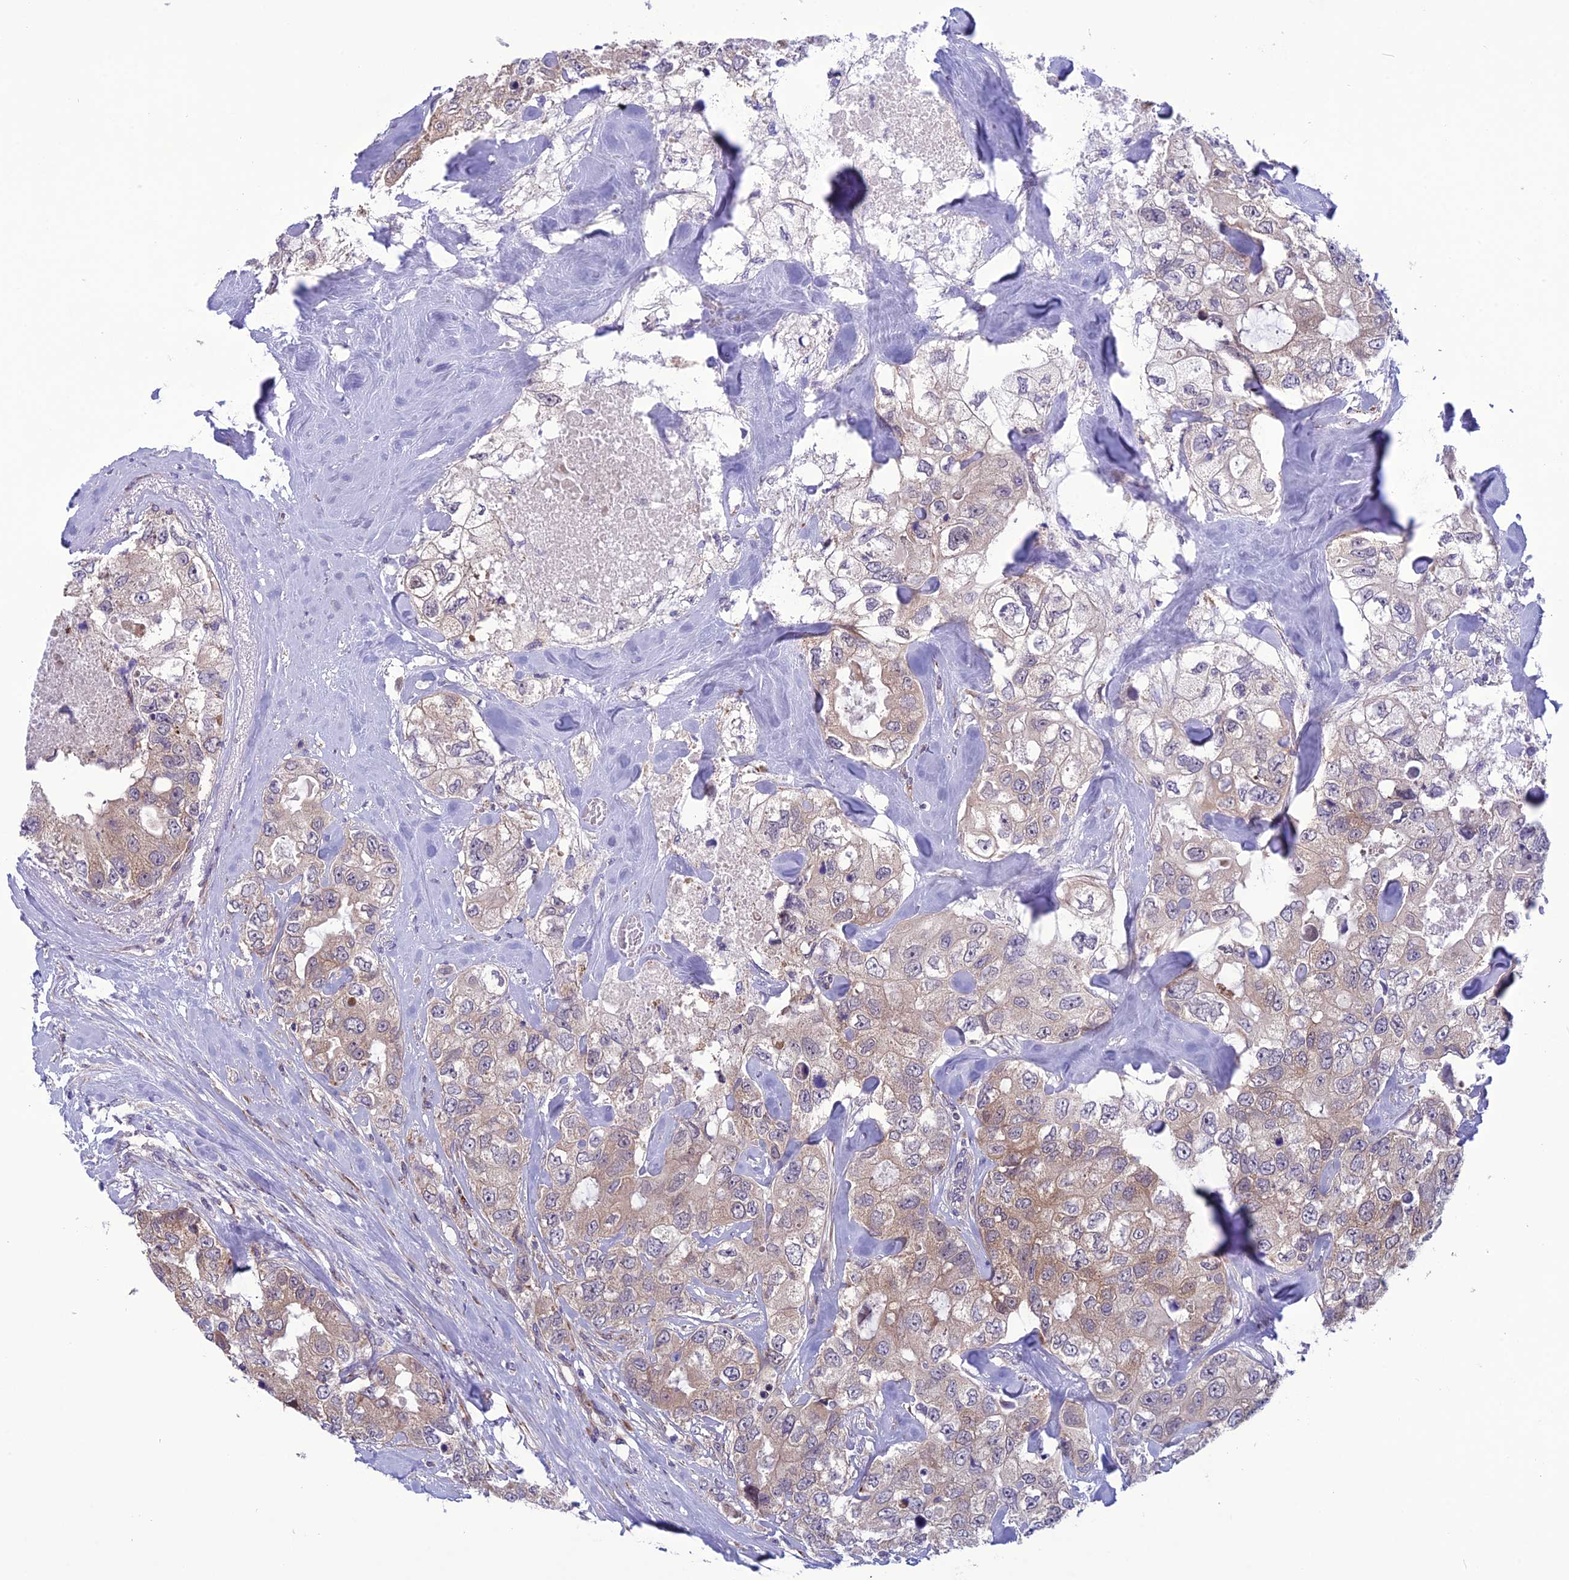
{"staining": {"intensity": "moderate", "quantity": "25%-75%", "location": "cytoplasmic/membranous"}, "tissue": "breast cancer", "cell_type": "Tumor cells", "image_type": "cancer", "snomed": [{"axis": "morphology", "description": "Duct carcinoma"}, {"axis": "topography", "description": "Breast"}], "caption": "Immunohistochemistry (IHC) (DAB (3,3'-diaminobenzidine)) staining of human infiltrating ductal carcinoma (breast) reveals moderate cytoplasmic/membranous protein positivity in approximately 25%-75% of tumor cells. (DAB = brown stain, brightfield microscopy at high magnification).", "gene": "PSMF1", "patient": {"sex": "female", "age": 62}}